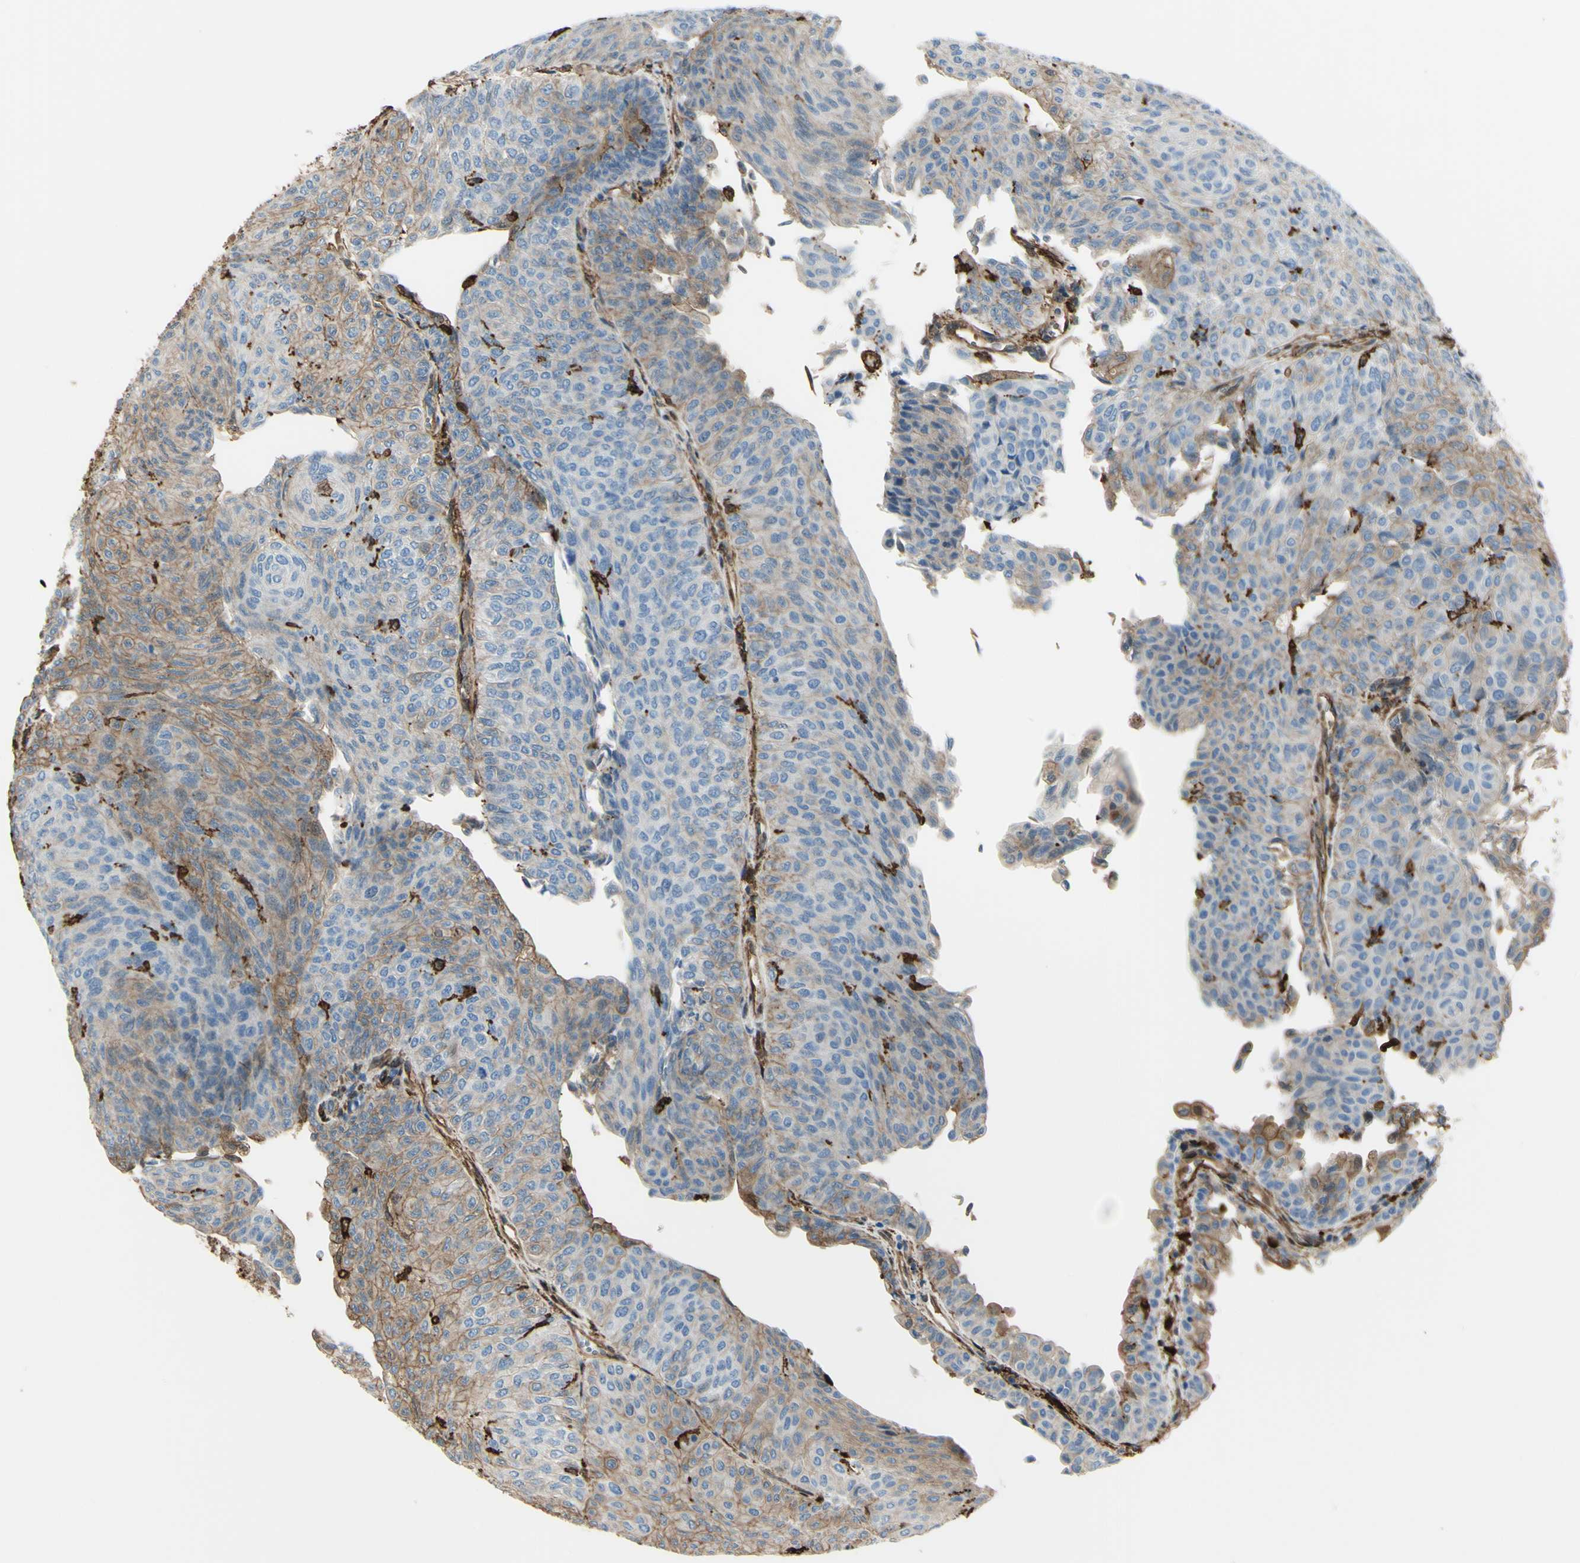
{"staining": {"intensity": "weak", "quantity": "25%-75%", "location": "cytoplasmic/membranous"}, "tissue": "urothelial cancer", "cell_type": "Tumor cells", "image_type": "cancer", "snomed": [{"axis": "morphology", "description": "Urothelial carcinoma, Low grade"}, {"axis": "topography", "description": "Urinary bladder"}], "caption": "Immunohistochemical staining of human urothelial cancer reveals weak cytoplasmic/membranous protein staining in about 25%-75% of tumor cells. The staining was performed using DAB to visualize the protein expression in brown, while the nuclei were stained in blue with hematoxylin (Magnification: 20x).", "gene": "GSN", "patient": {"sex": "male", "age": 78}}